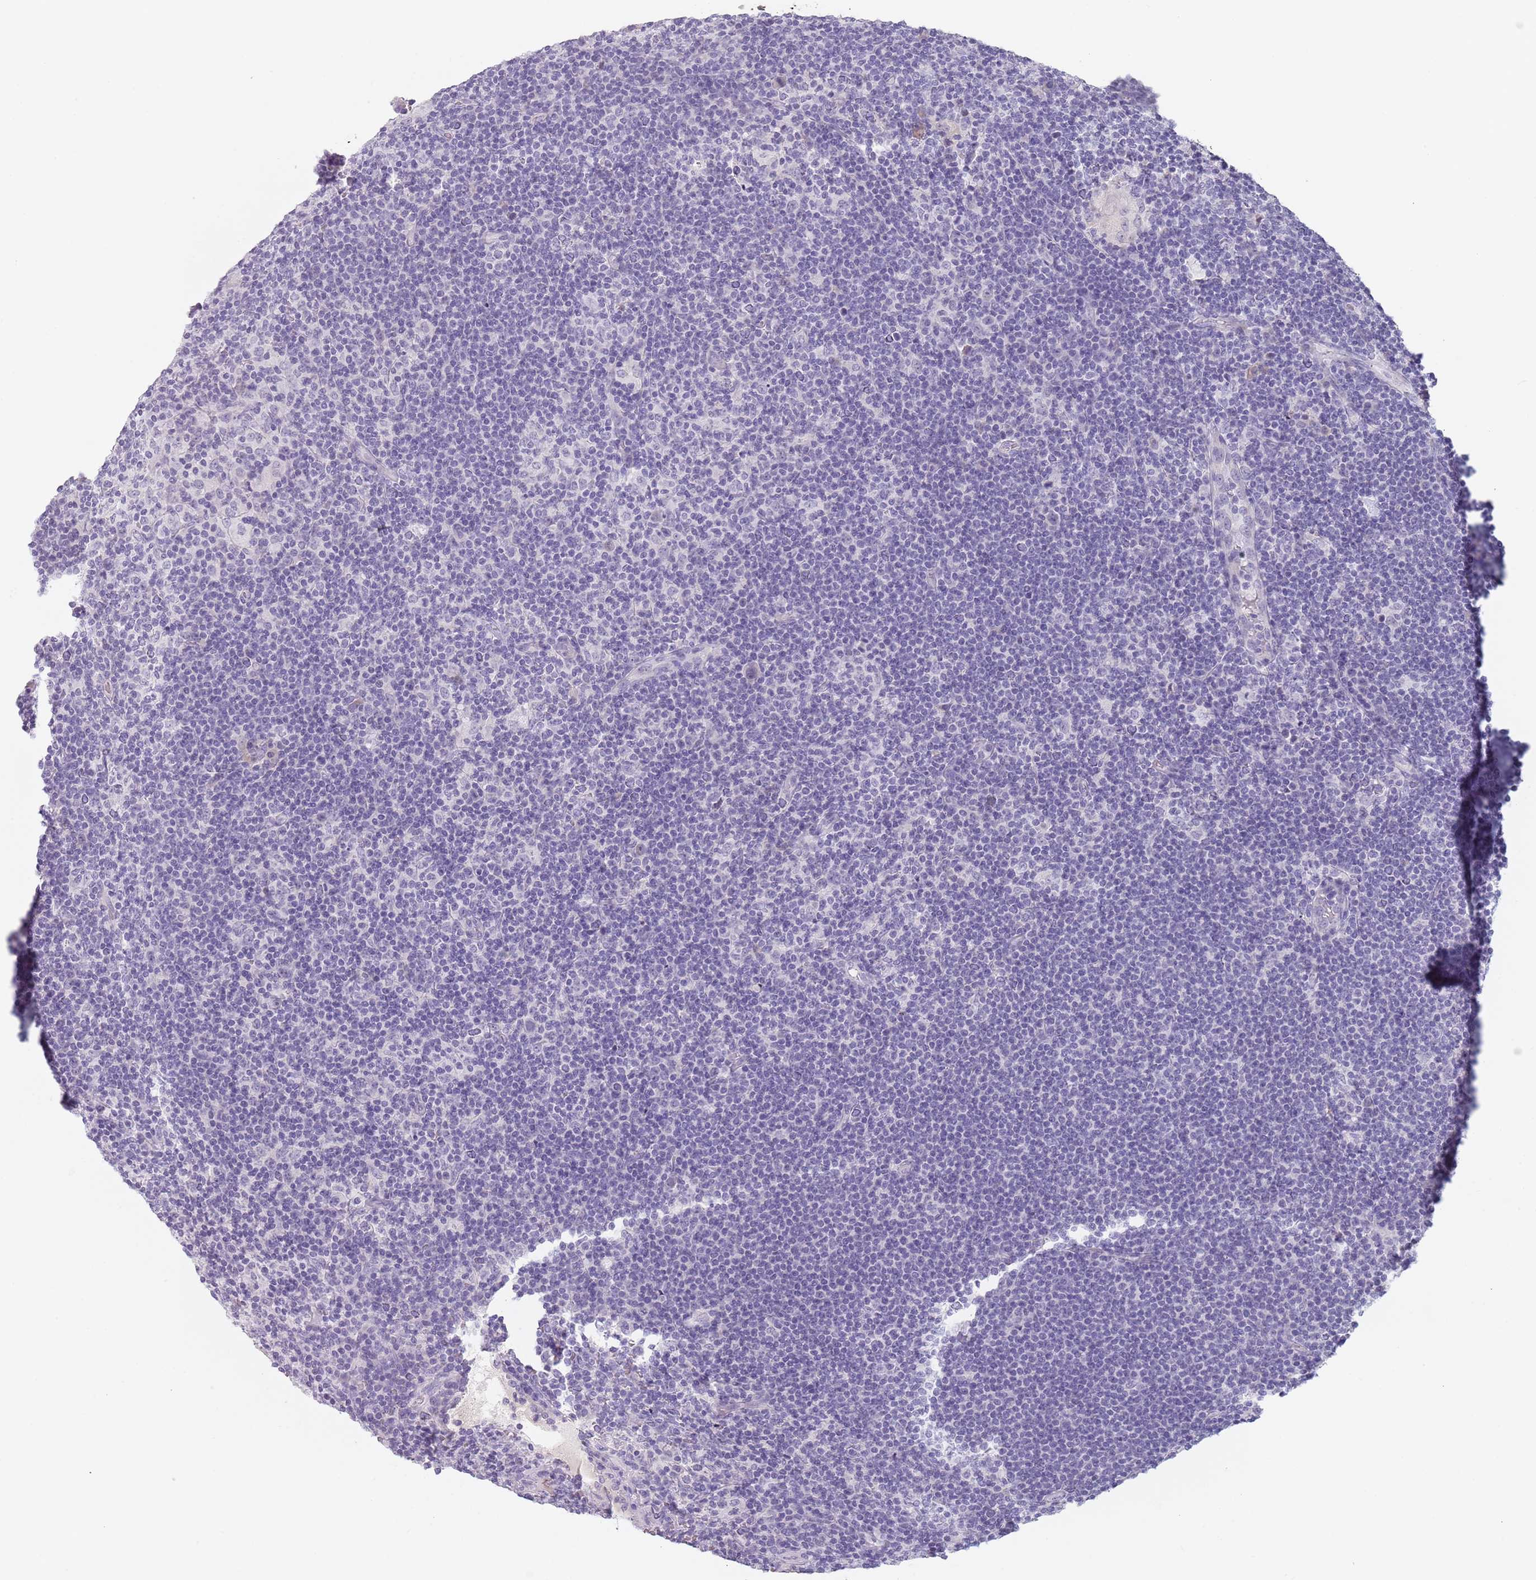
{"staining": {"intensity": "negative", "quantity": "none", "location": "none"}, "tissue": "lymphoma", "cell_type": "Tumor cells", "image_type": "cancer", "snomed": [{"axis": "morphology", "description": "Hodgkin's disease, NOS"}, {"axis": "topography", "description": "Lymph node"}], "caption": "Tumor cells show no significant protein expression in lymphoma.", "gene": "CEP19", "patient": {"sex": "female", "age": 57}}